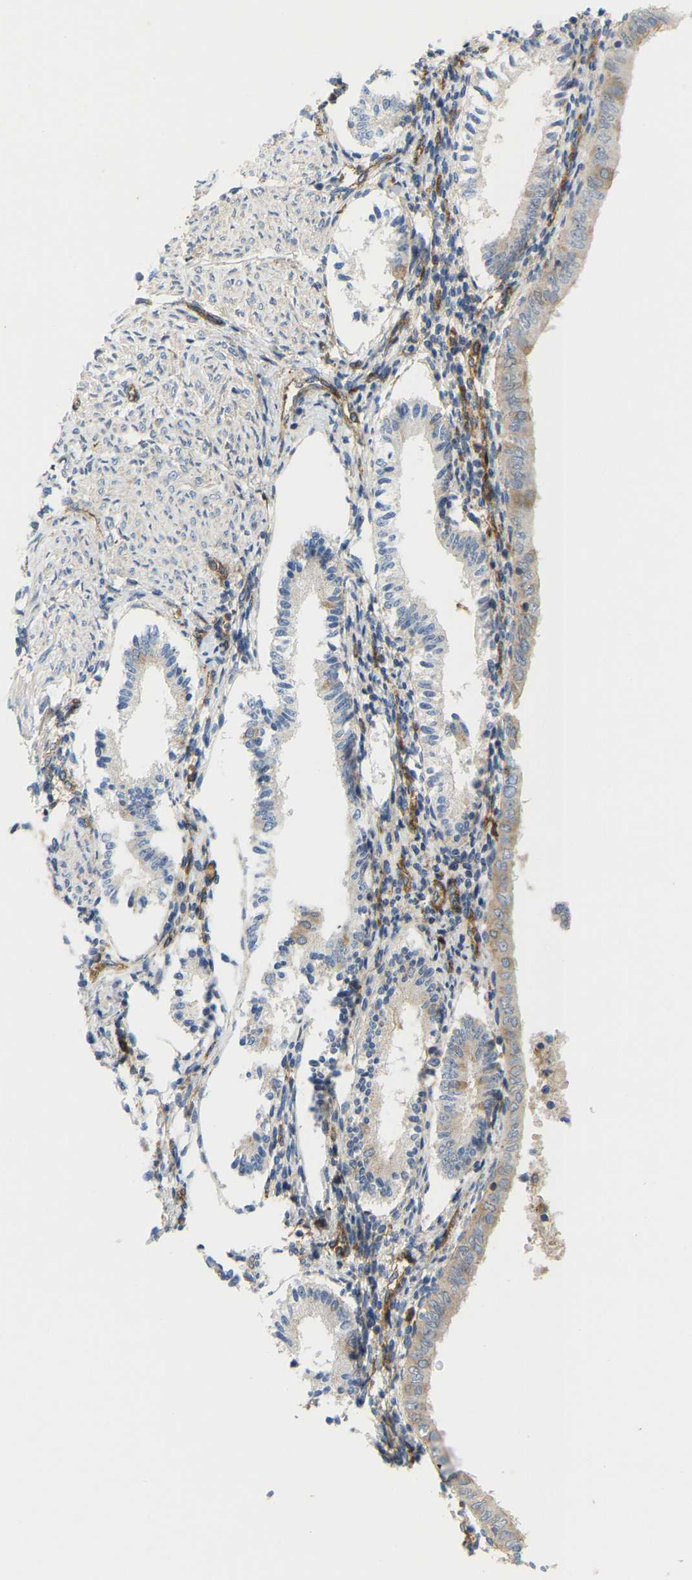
{"staining": {"intensity": "moderate", "quantity": "25%-75%", "location": "cytoplasmic/membranous"}, "tissue": "endometrium", "cell_type": "Cells in endometrial stroma", "image_type": "normal", "snomed": [{"axis": "morphology", "description": "Normal tissue, NOS"}, {"axis": "topography", "description": "Endometrium"}], "caption": "IHC histopathology image of unremarkable endometrium: human endometrium stained using IHC shows medium levels of moderate protein expression localized specifically in the cytoplasmic/membranous of cells in endometrial stroma, appearing as a cytoplasmic/membranous brown color.", "gene": "PICALM", "patient": {"sex": "female", "age": 42}}